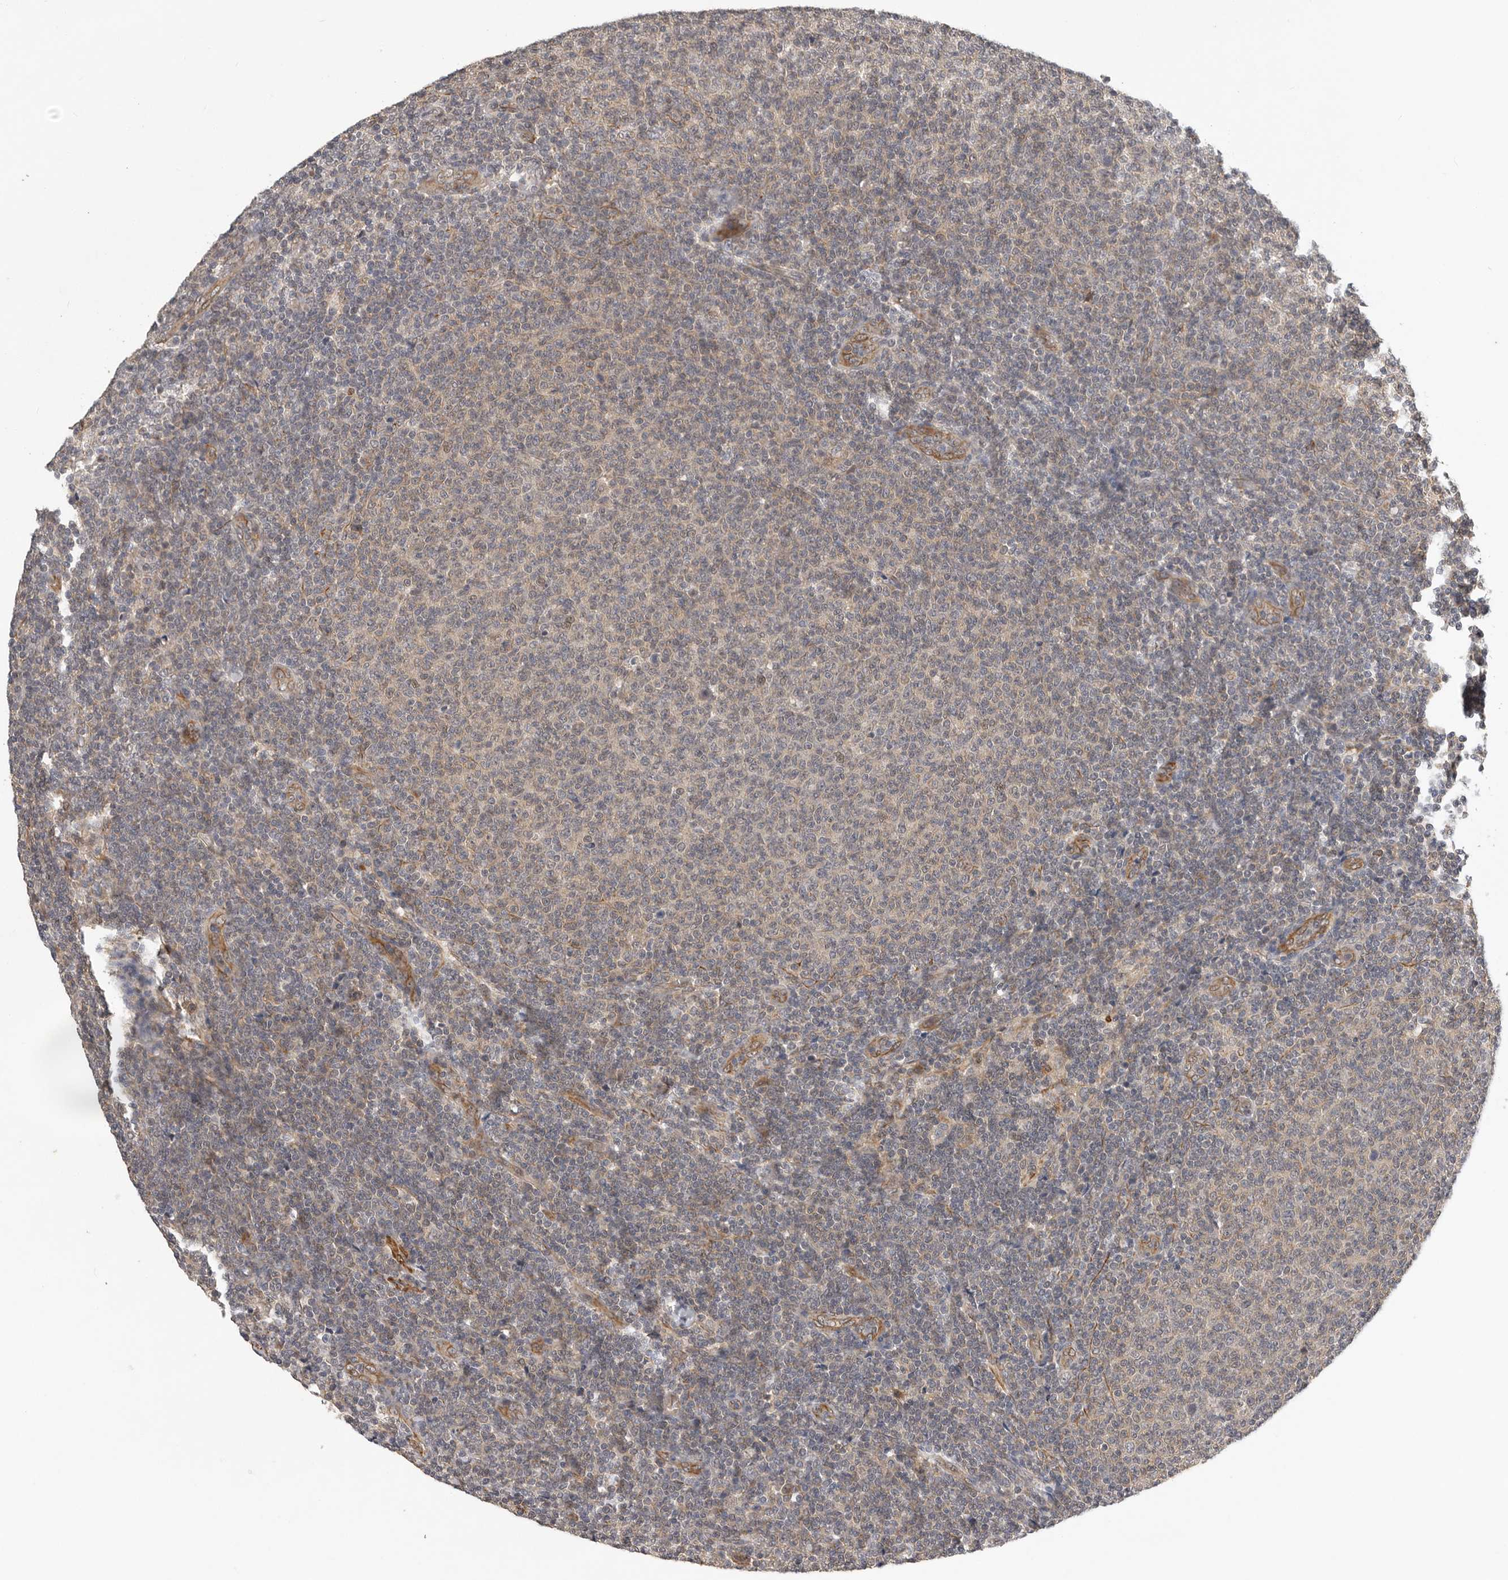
{"staining": {"intensity": "negative", "quantity": "none", "location": "none"}, "tissue": "lymphoma", "cell_type": "Tumor cells", "image_type": "cancer", "snomed": [{"axis": "morphology", "description": "Malignant lymphoma, non-Hodgkin's type, Low grade"}, {"axis": "topography", "description": "Lymph node"}], "caption": "This photomicrograph is of low-grade malignant lymphoma, non-Hodgkin's type stained with IHC to label a protein in brown with the nuclei are counter-stained blue. There is no positivity in tumor cells. (Brightfield microscopy of DAB (3,3'-diaminobenzidine) immunohistochemistry (IHC) at high magnification).", "gene": "RNF157", "patient": {"sex": "male", "age": 66}}